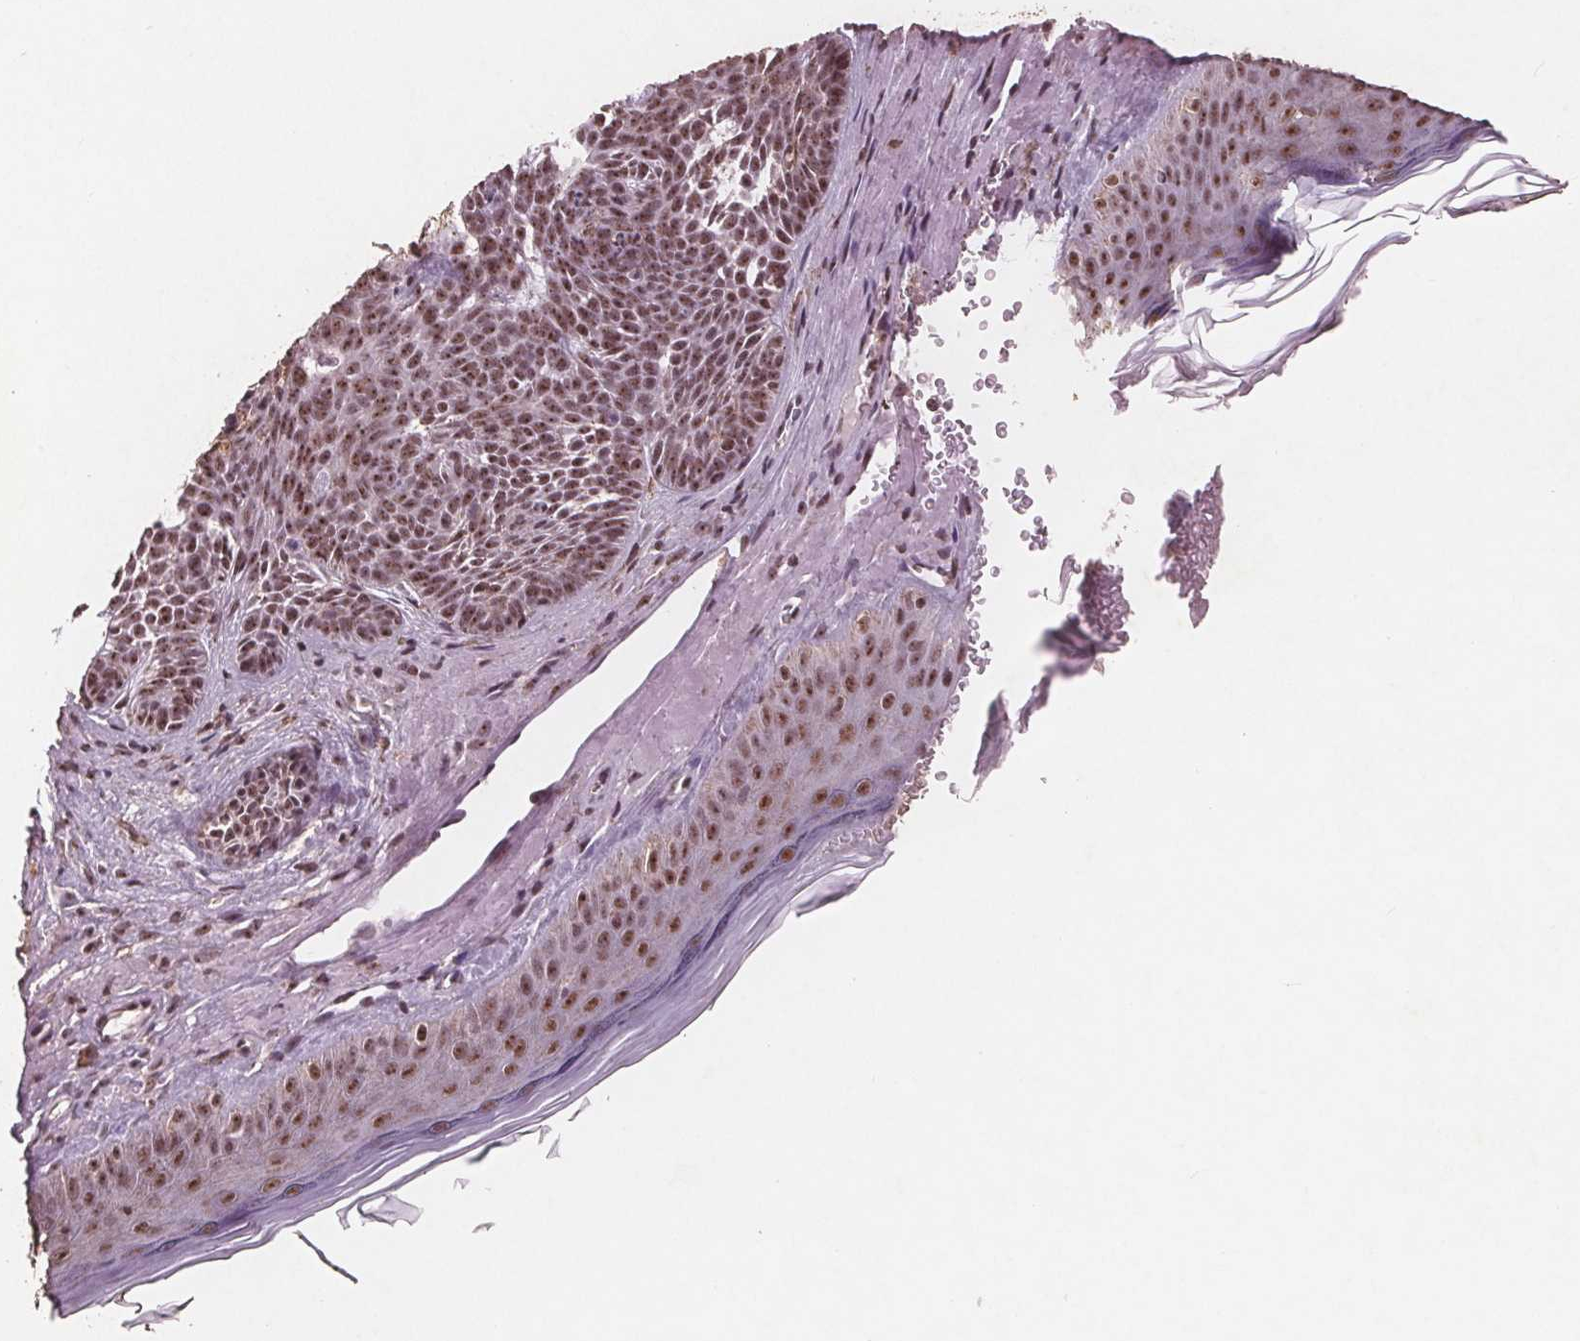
{"staining": {"intensity": "moderate", "quantity": ">75%", "location": "nuclear"}, "tissue": "skin cancer", "cell_type": "Tumor cells", "image_type": "cancer", "snomed": [{"axis": "morphology", "description": "Basal cell carcinoma"}, {"axis": "topography", "description": "Skin"}], "caption": "Immunohistochemical staining of skin cancer (basal cell carcinoma) exhibits medium levels of moderate nuclear staining in about >75% of tumor cells.", "gene": "RPS6KA2", "patient": {"sex": "male", "age": 81}}